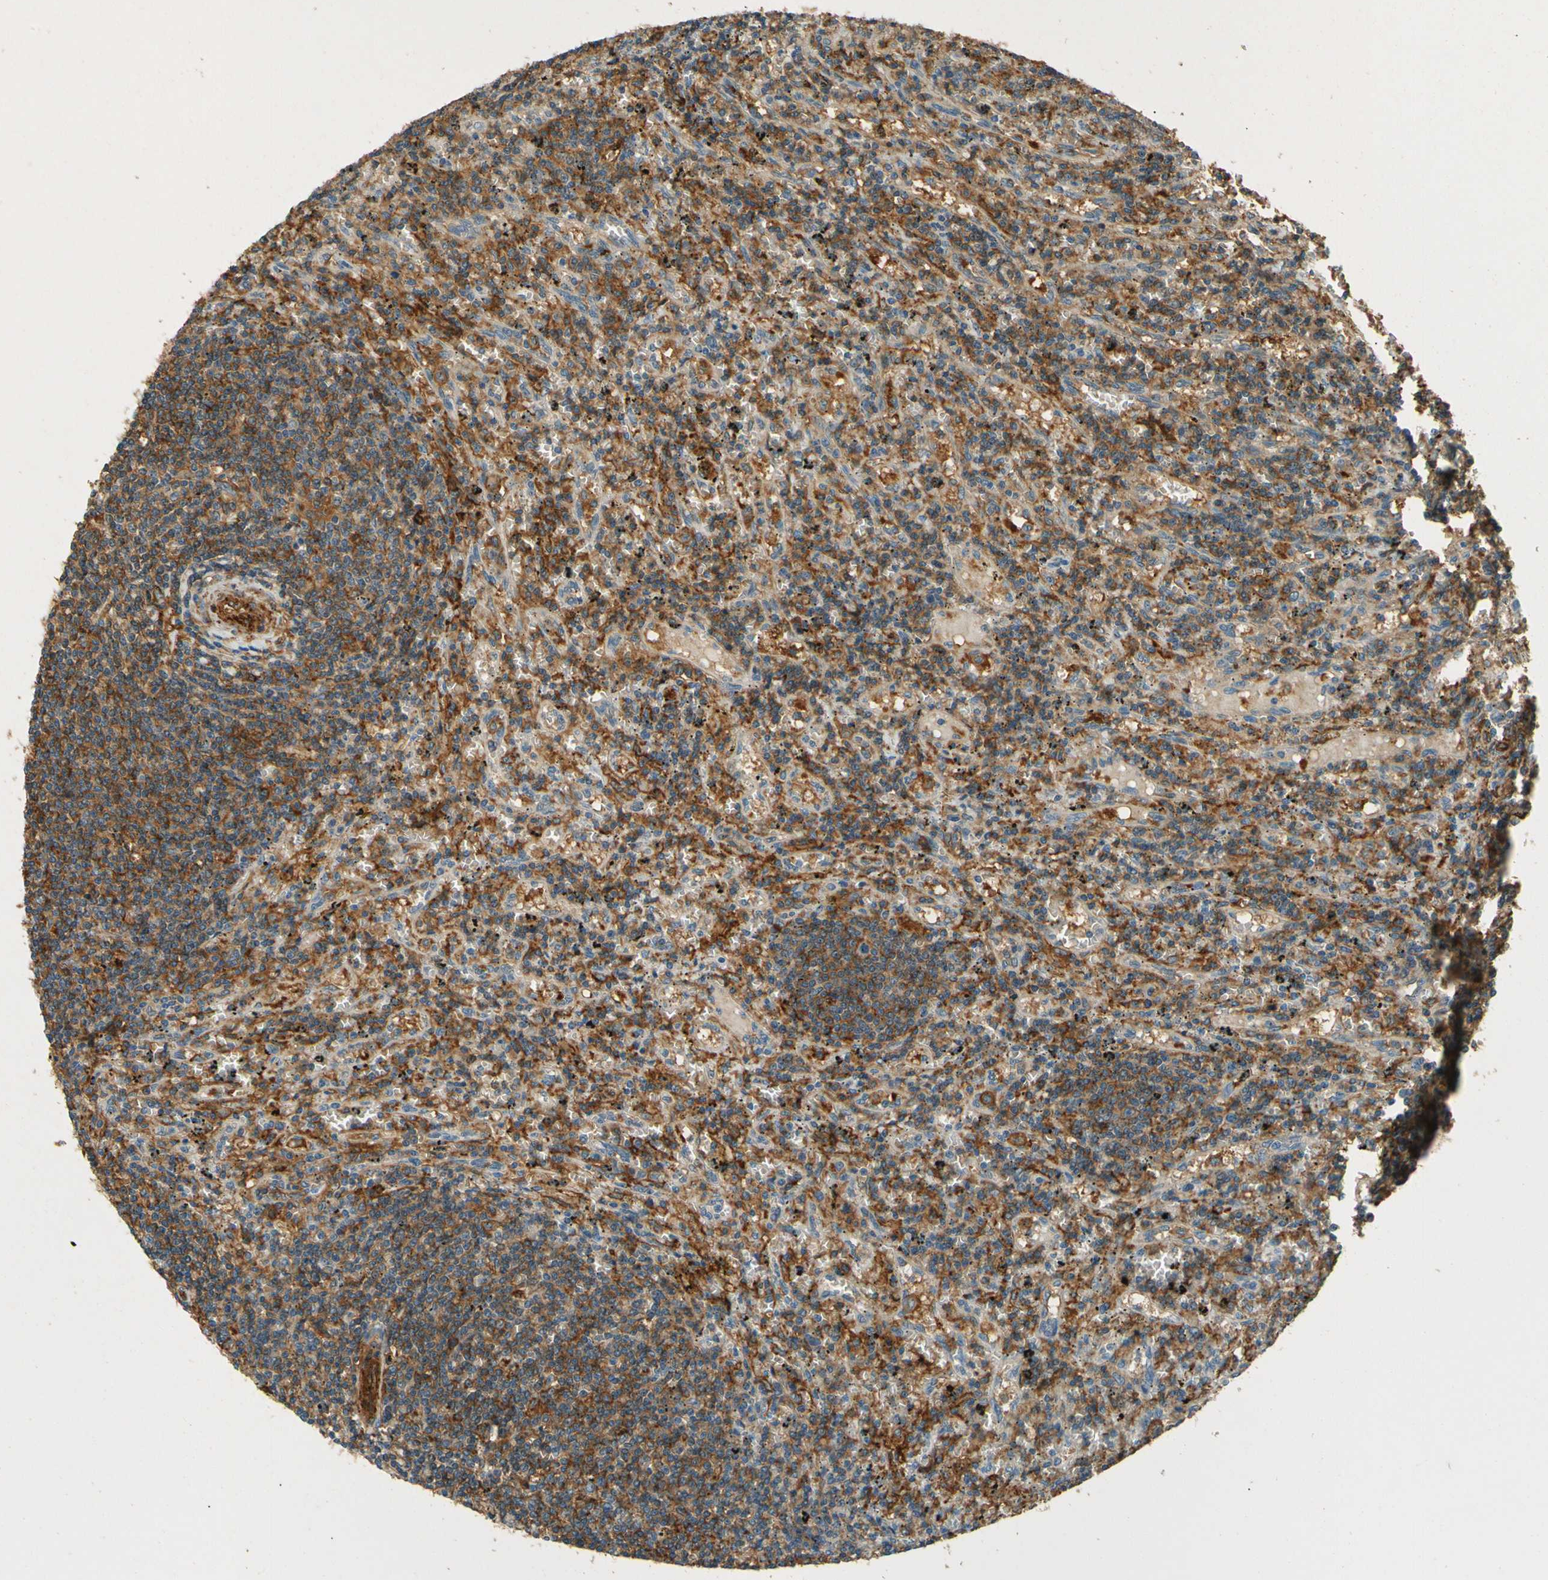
{"staining": {"intensity": "moderate", "quantity": "25%-75%", "location": "cytoplasmic/membranous"}, "tissue": "lymphoma", "cell_type": "Tumor cells", "image_type": "cancer", "snomed": [{"axis": "morphology", "description": "Malignant lymphoma, non-Hodgkin's type, Low grade"}, {"axis": "topography", "description": "Spleen"}], "caption": "Moderate cytoplasmic/membranous positivity is appreciated in about 25%-75% of tumor cells in lymphoma.", "gene": "ENTPD1", "patient": {"sex": "male", "age": 76}}